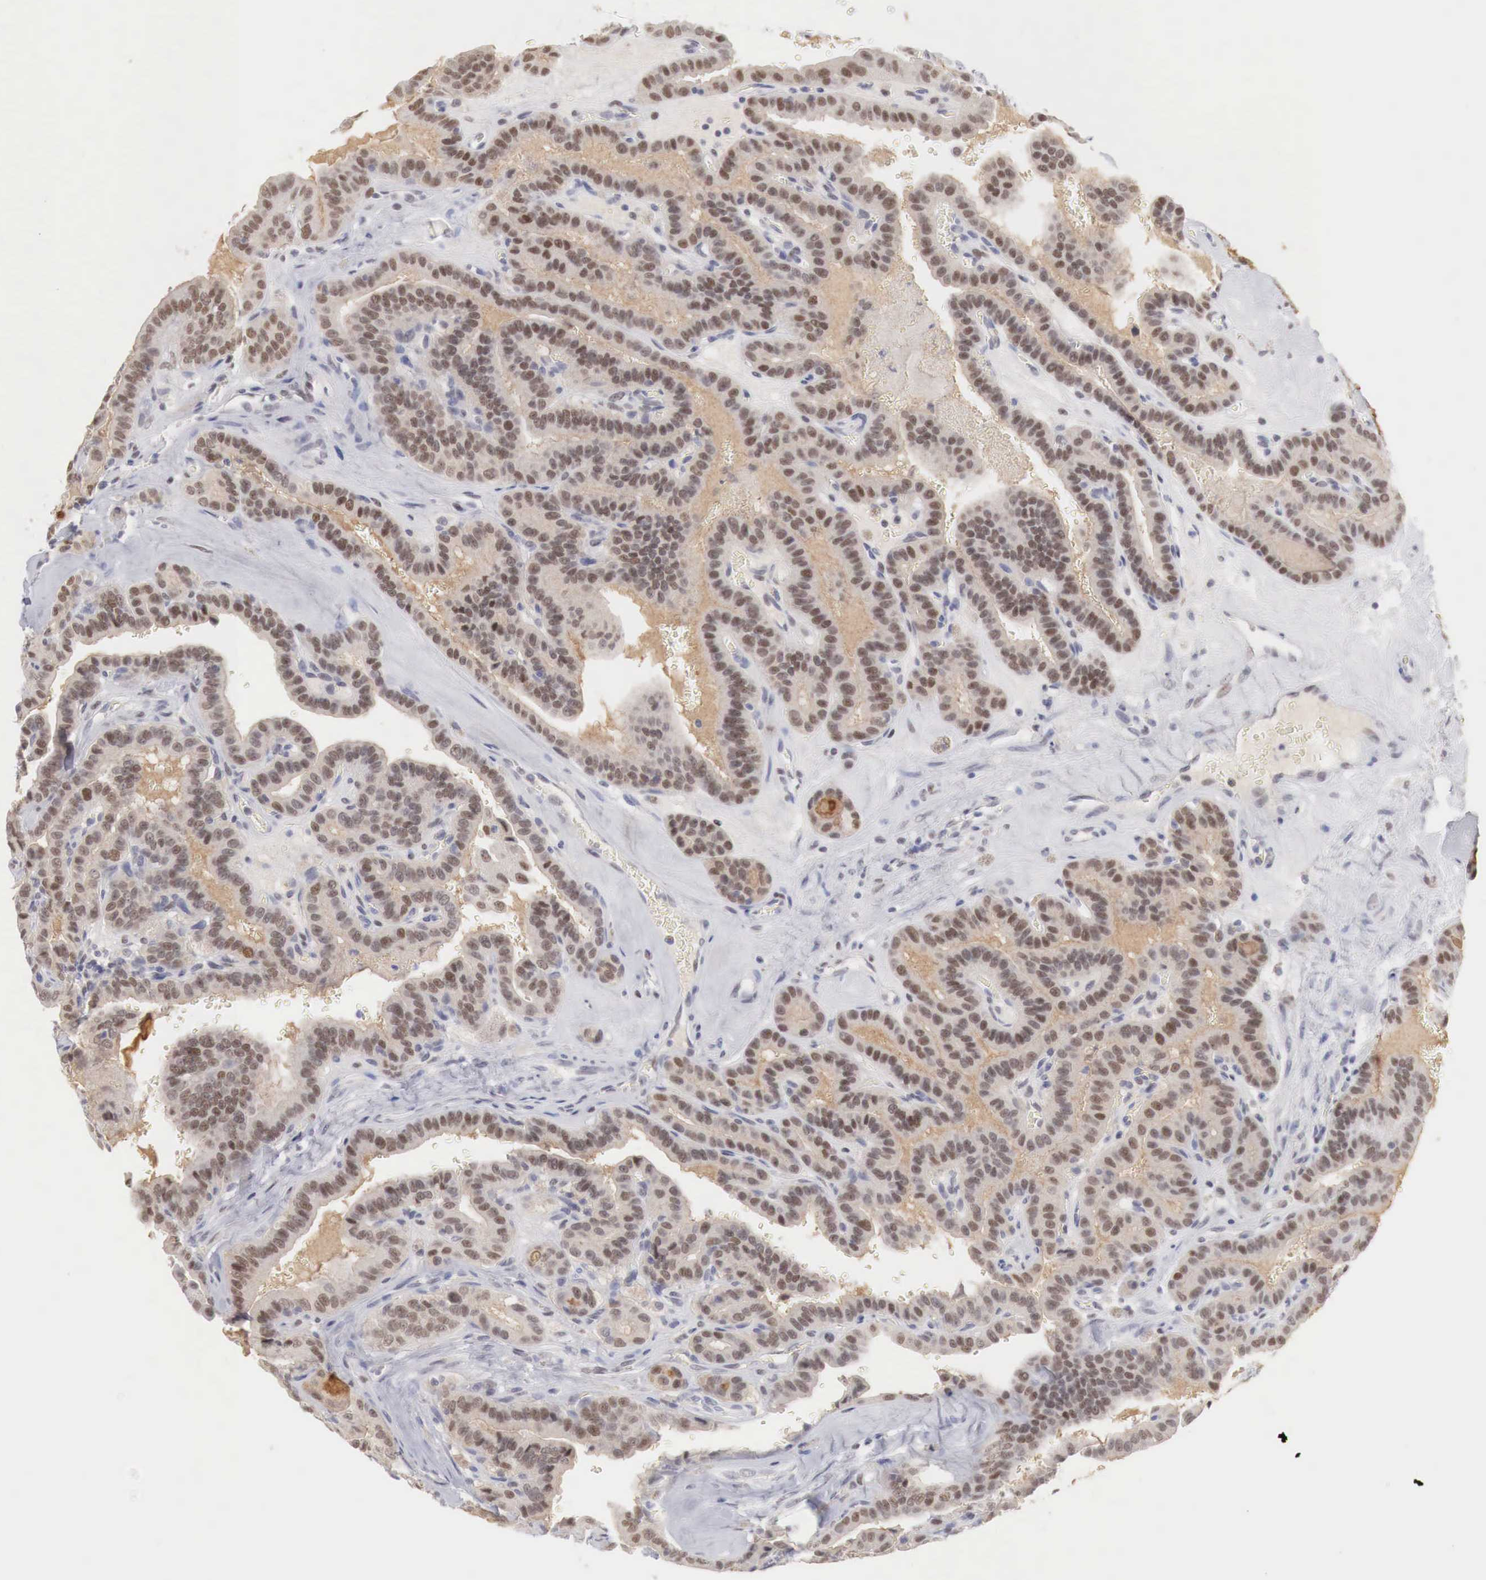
{"staining": {"intensity": "moderate", "quantity": ">75%", "location": "nuclear"}, "tissue": "thyroid cancer", "cell_type": "Tumor cells", "image_type": "cancer", "snomed": [{"axis": "morphology", "description": "Papillary adenocarcinoma, NOS"}, {"axis": "topography", "description": "Thyroid gland"}], "caption": "An IHC micrograph of neoplastic tissue is shown. Protein staining in brown labels moderate nuclear positivity in thyroid cancer (papillary adenocarcinoma) within tumor cells.", "gene": "FOXP2", "patient": {"sex": "male", "age": 87}}